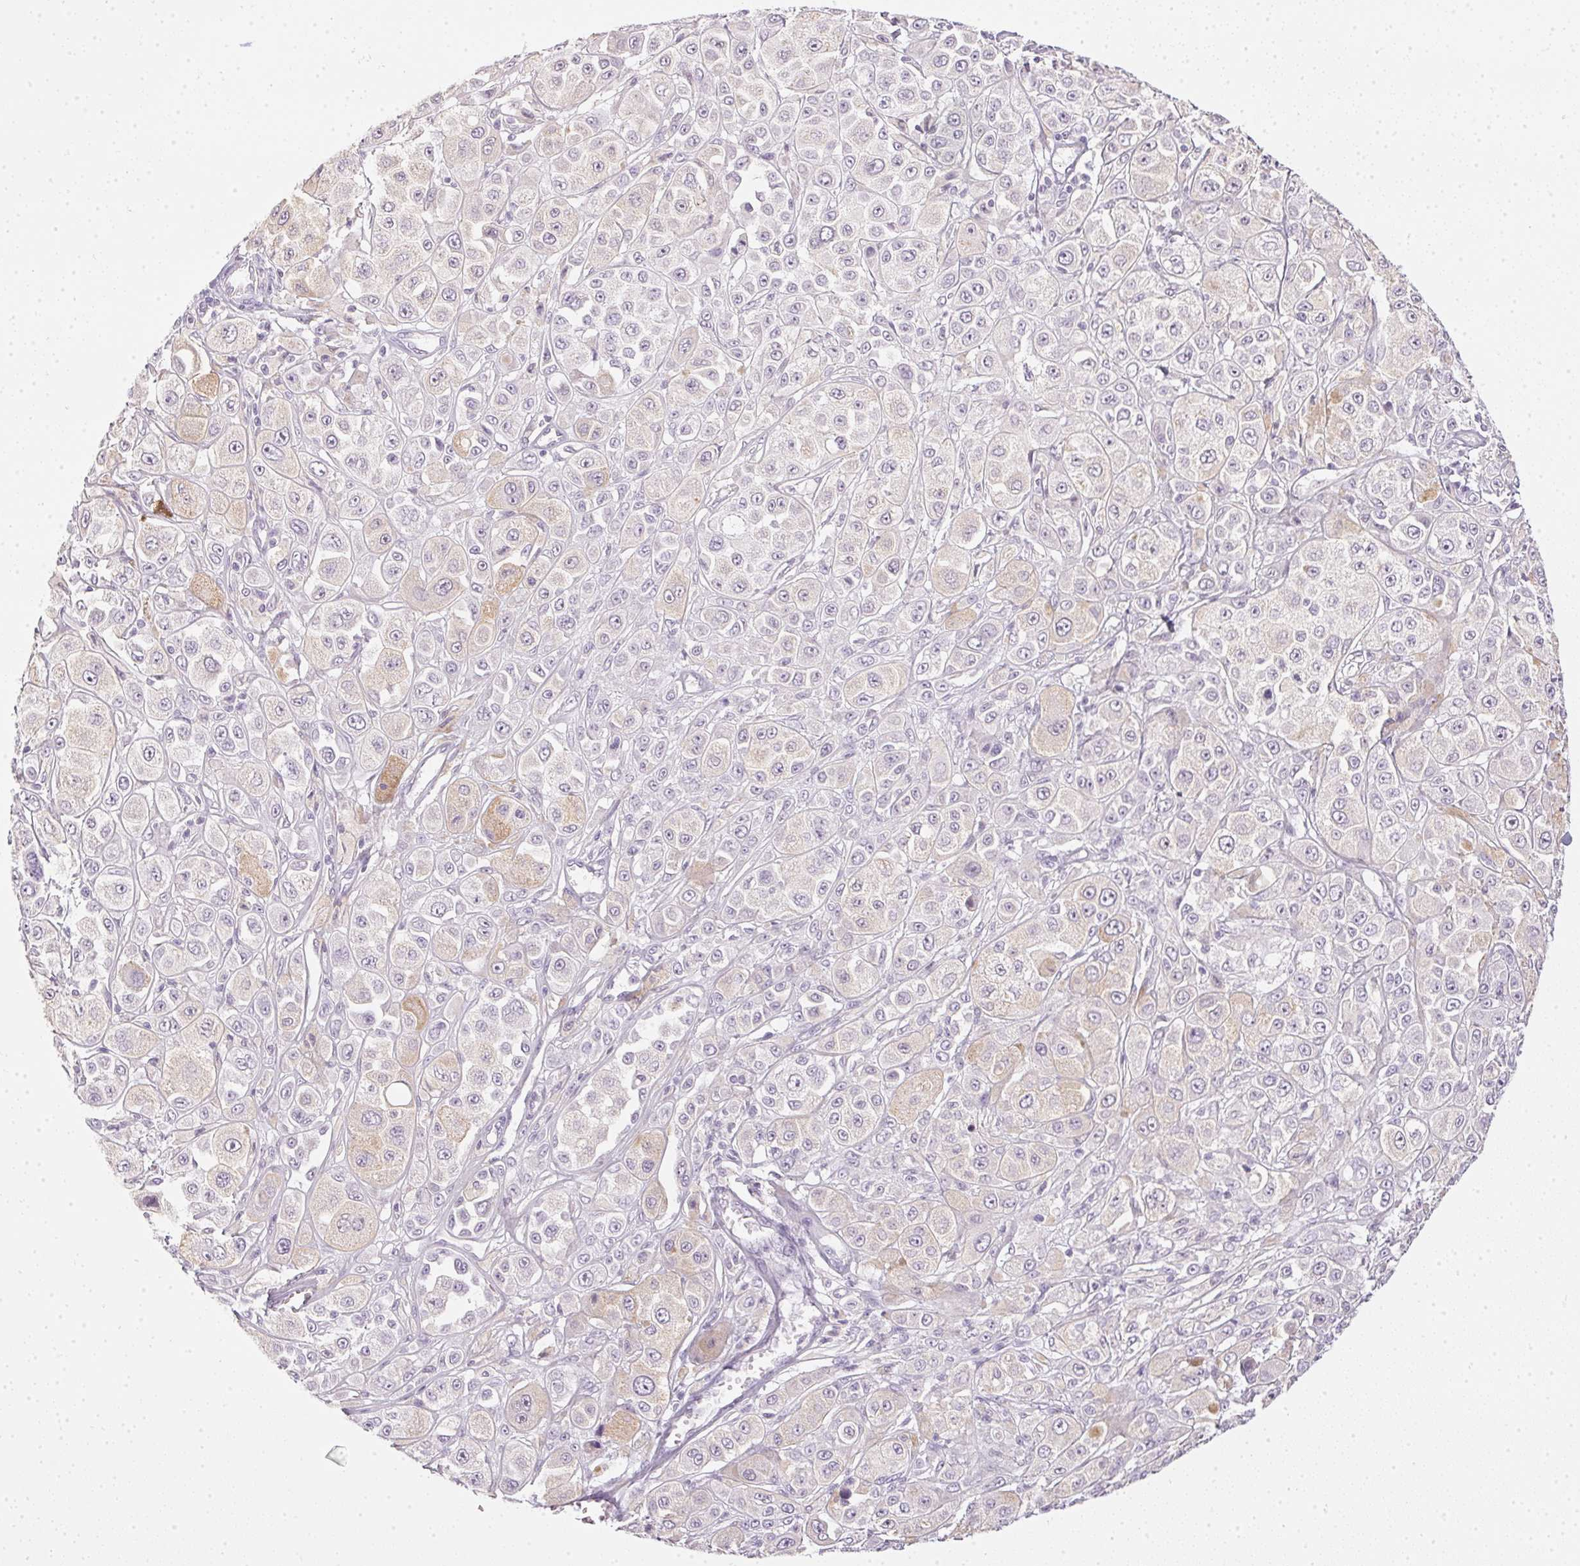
{"staining": {"intensity": "negative", "quantity": "none", "location": "none"}, "tissue": "melanoma", "cell_type": "Tumor cells", "image_type": "cancer", "snomed": [{"axis": "morphology", "description": "Malignant melanoma, NOS"}, {"axis": "topography", "description": "Skin"}], "caption": "Melanoma was stained to show a protein in brown. There is no significant staining in tumor cells.", "gene": "TMEM72", "patient": {"sex": "male", "age": 67}}